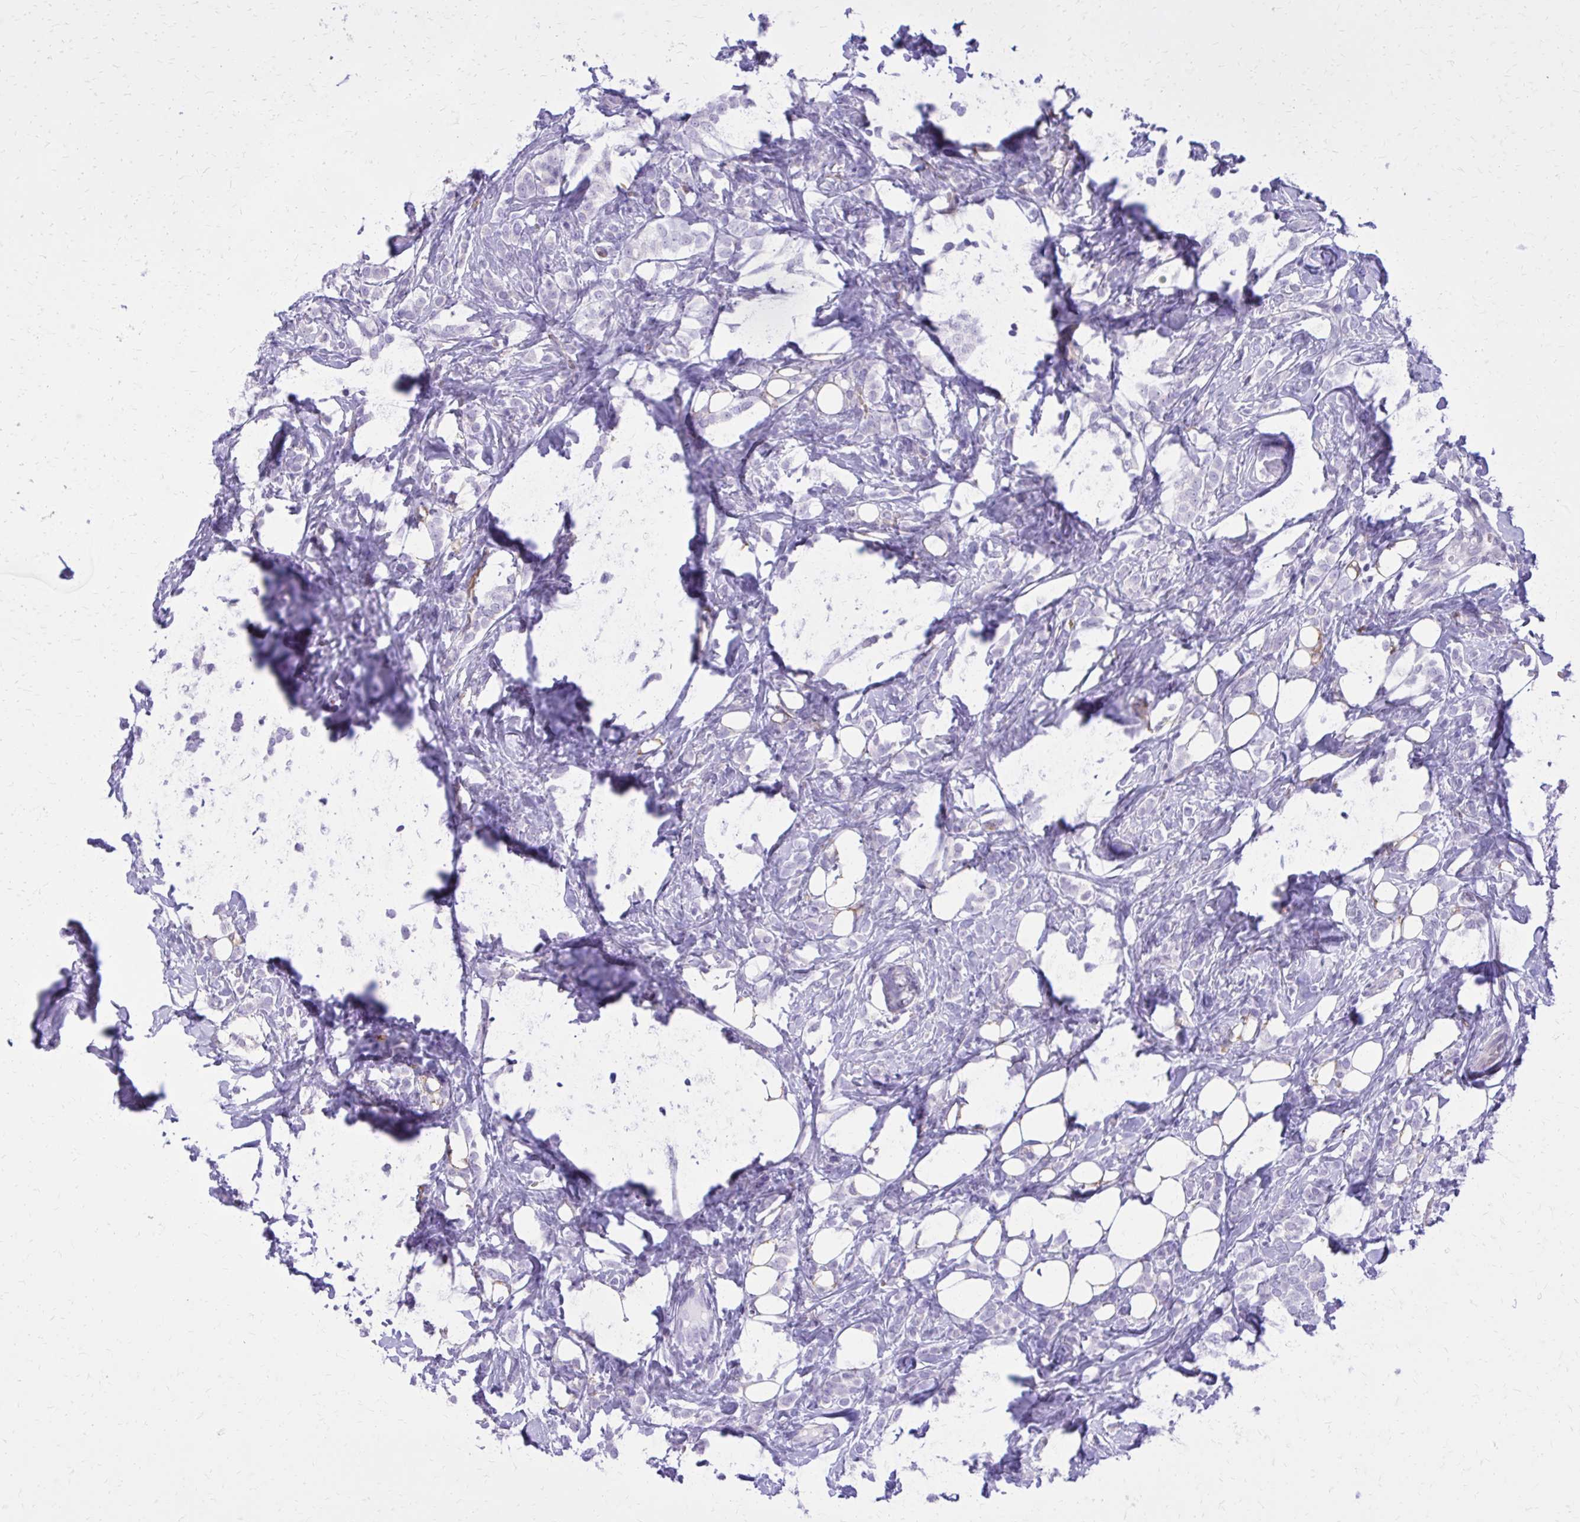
{"staining": {"intensity": "negative", "quantity": "none", "location": "none"}, "tissue": "breast cancer", "cell_type": "Tumor cells", "image_type": "cancer", "snomed": [{"axis": "morphology", "description": "Lobular carcinoma"}, {"axis": "topography", "description": "Breast"}], "caption": "DAB immunohistochemical staining of lobular carcinoma (breast) shows no significant expression in tumor cells. The staining is performed using DAB brown chromogen with nuclei counter-stained in using hematoxylin.", "gene": "CAT", "patient": {"sex": "female", "age": 49}}